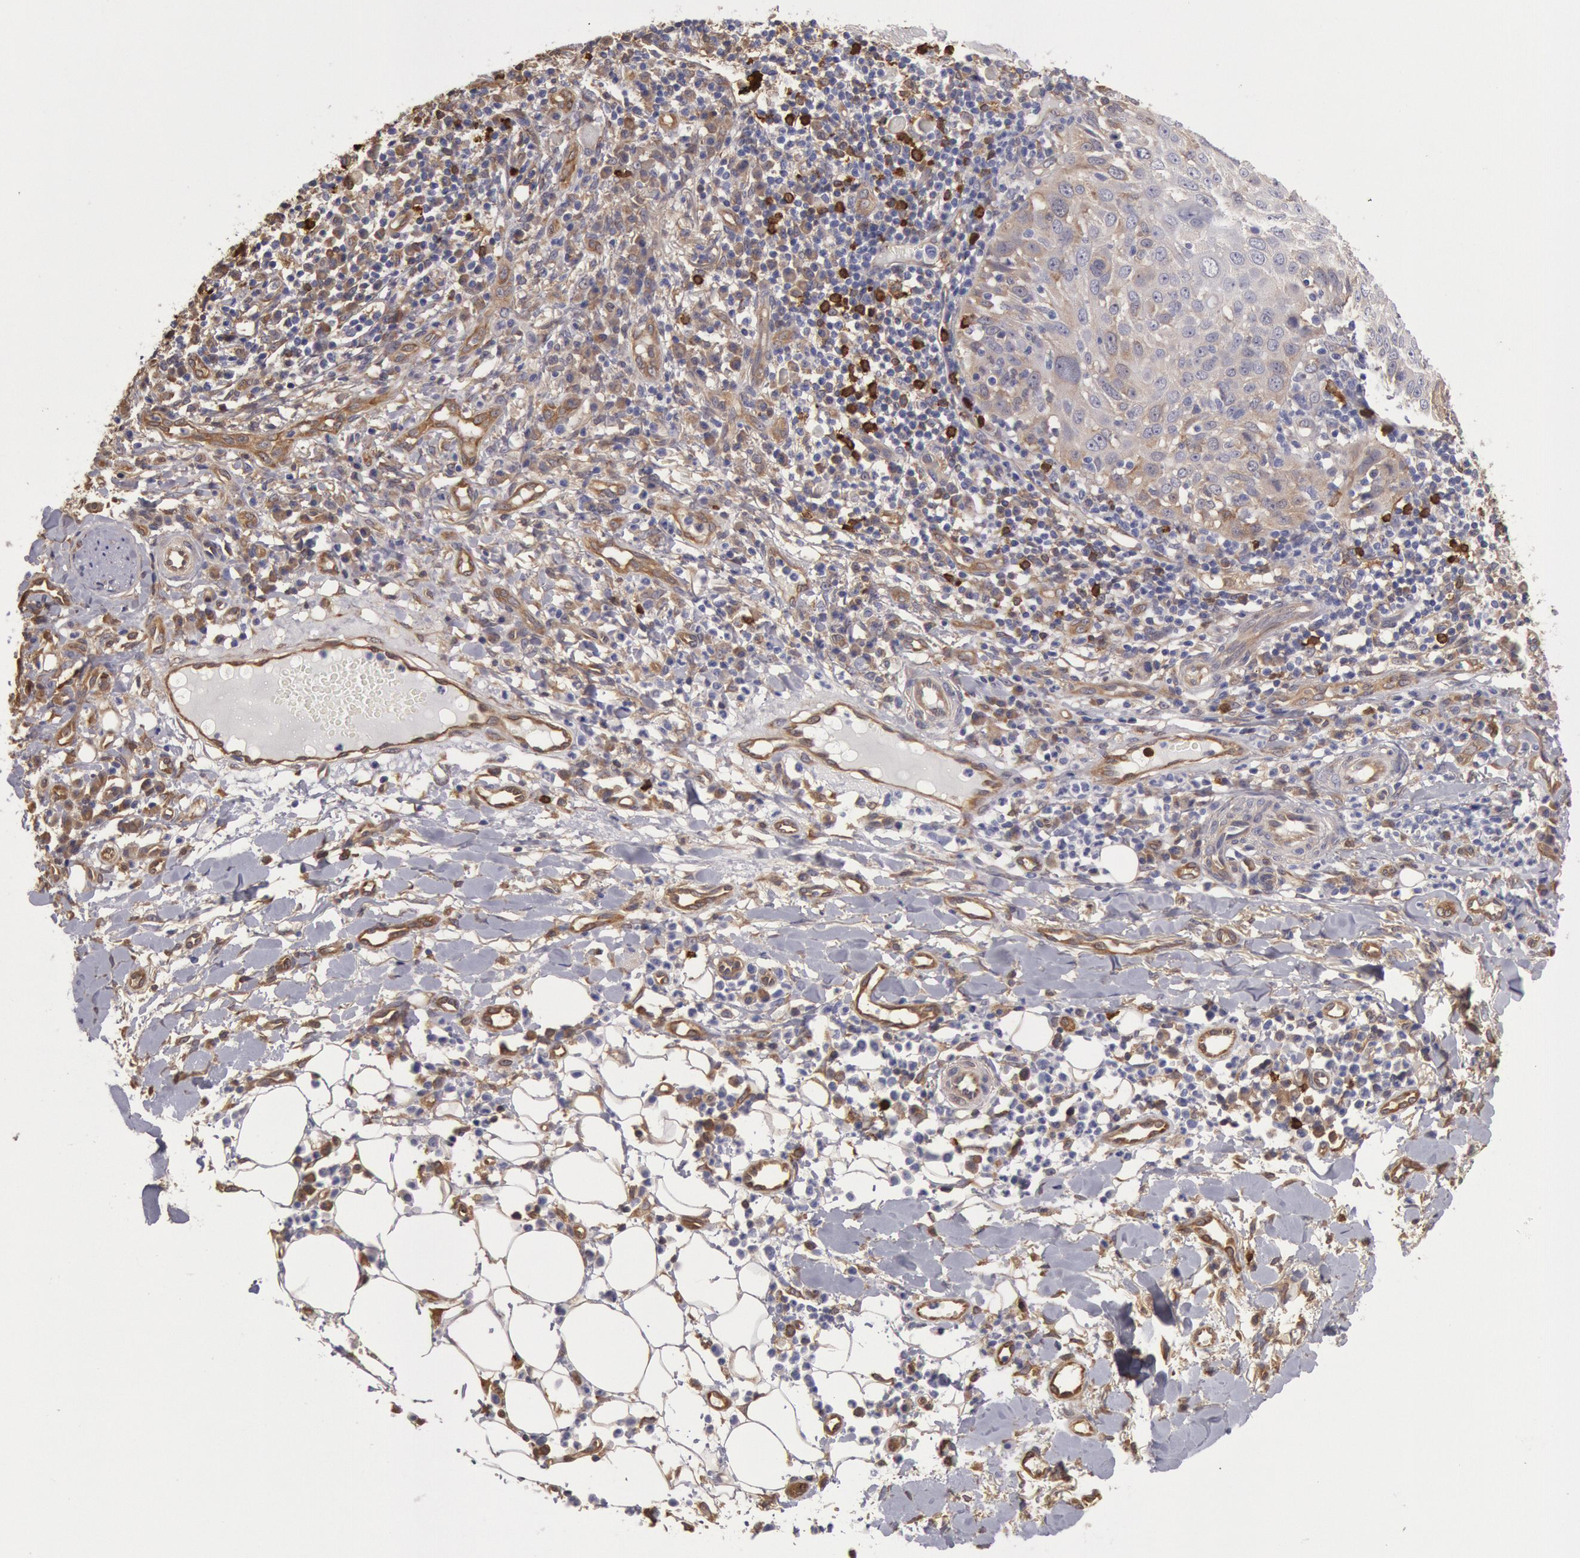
{"staining": {"intensity": "weak", "quantity": "25%-75%", "location": "cytoplasmic/membranous"}, "tissue": "skin cancer", "cell_type": "Tumor cells", "image_type": "cancer", "snomed": [{"axis": "morphology", "description": "Squamous cell carcinoma, NOS"}, {"axis": "topography", "description": "Skin"}], "caption": "The photomicrograph reveals staining of skin cancer (squamous cell carcinoma), revealing weak cytoplasmic/membranous protein positivity (brown color) within tumor cells.", "gene": "CCDC50", "patient": {"sex": "female", "age": 89}}